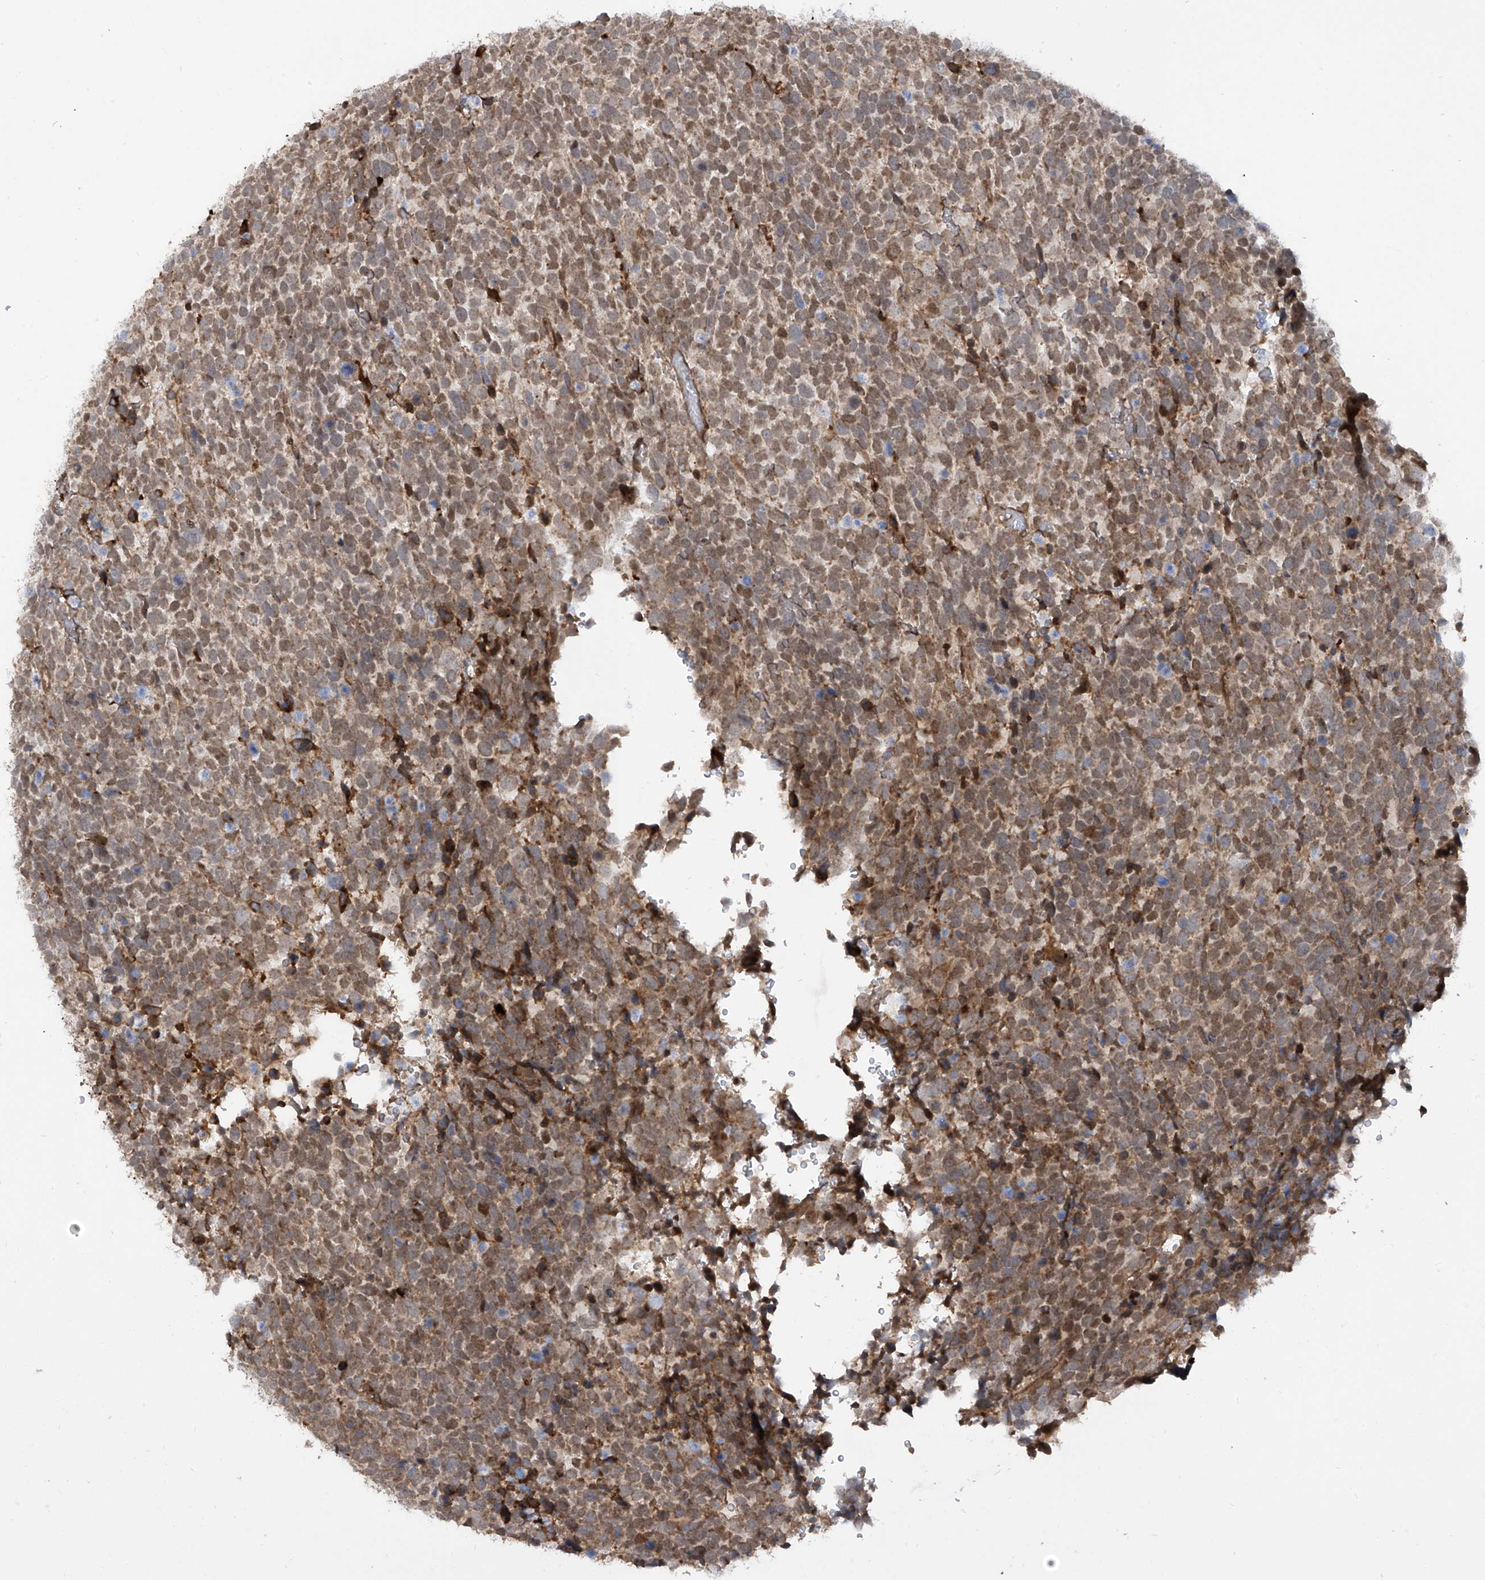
{"staining": {"intensity": "moderate", "quantity": ">75%", "location": "nuclear"}, "tissue": "urothelial cancer", "cell_type": "Tumor cells", "image_type": "cancer", "snomed": [{"axis": "morphology", "description": "Urothelial carcinoma, High grade"}, {"axis": "topography", "description": "Urinary bladder"}], "caption": "Immunohistochemistry (IHC) micrograph of urothelial carcinoma (high-grade) stained for a protein (brown), which displays medium levels of moderate nuclear positivity in approximately >75% of tumor cells.", "gene": "ATAD2B", "patient": {"sex": "female", "age": 82}}